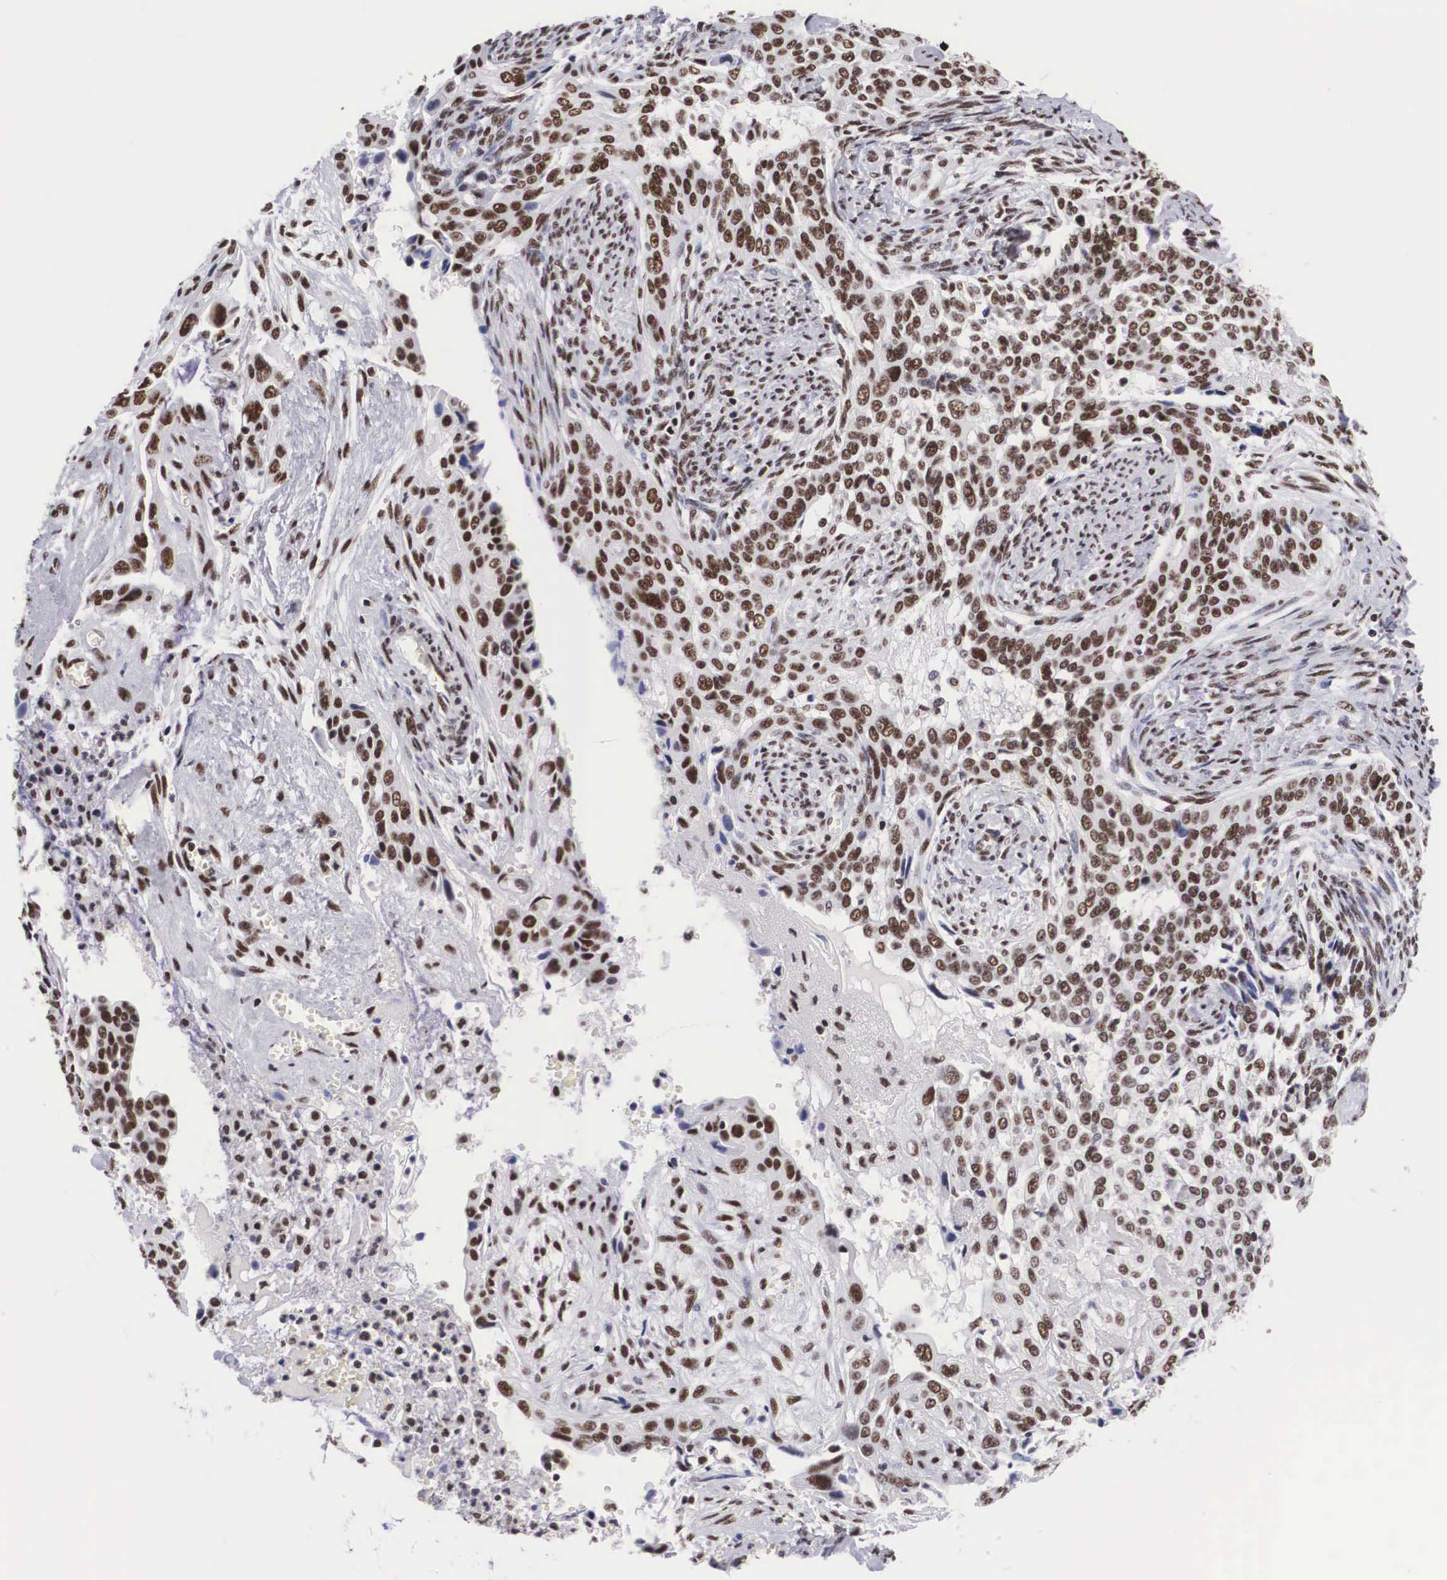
{"staining": {"intensity": "moderate", "quantity": ">75%", "location": "nuclear"}, "tissue": "cervical cancer", "cell_type": "Tumor cells", "image_type": "cancer", "snomed": [{"axis": "morphology", "description": "Squamous cell carcinoma, NOS"}, {"axis": "topography", "description": "Cervix"}], "caption": "DAB immunohistochemical staining of squamous cell carcinoma (cervical) shows moderate nuclear protein expression in about >75% of tumor cells.", "gene": "SF3A1", "patient": {"sex": "female", "age": 34}}